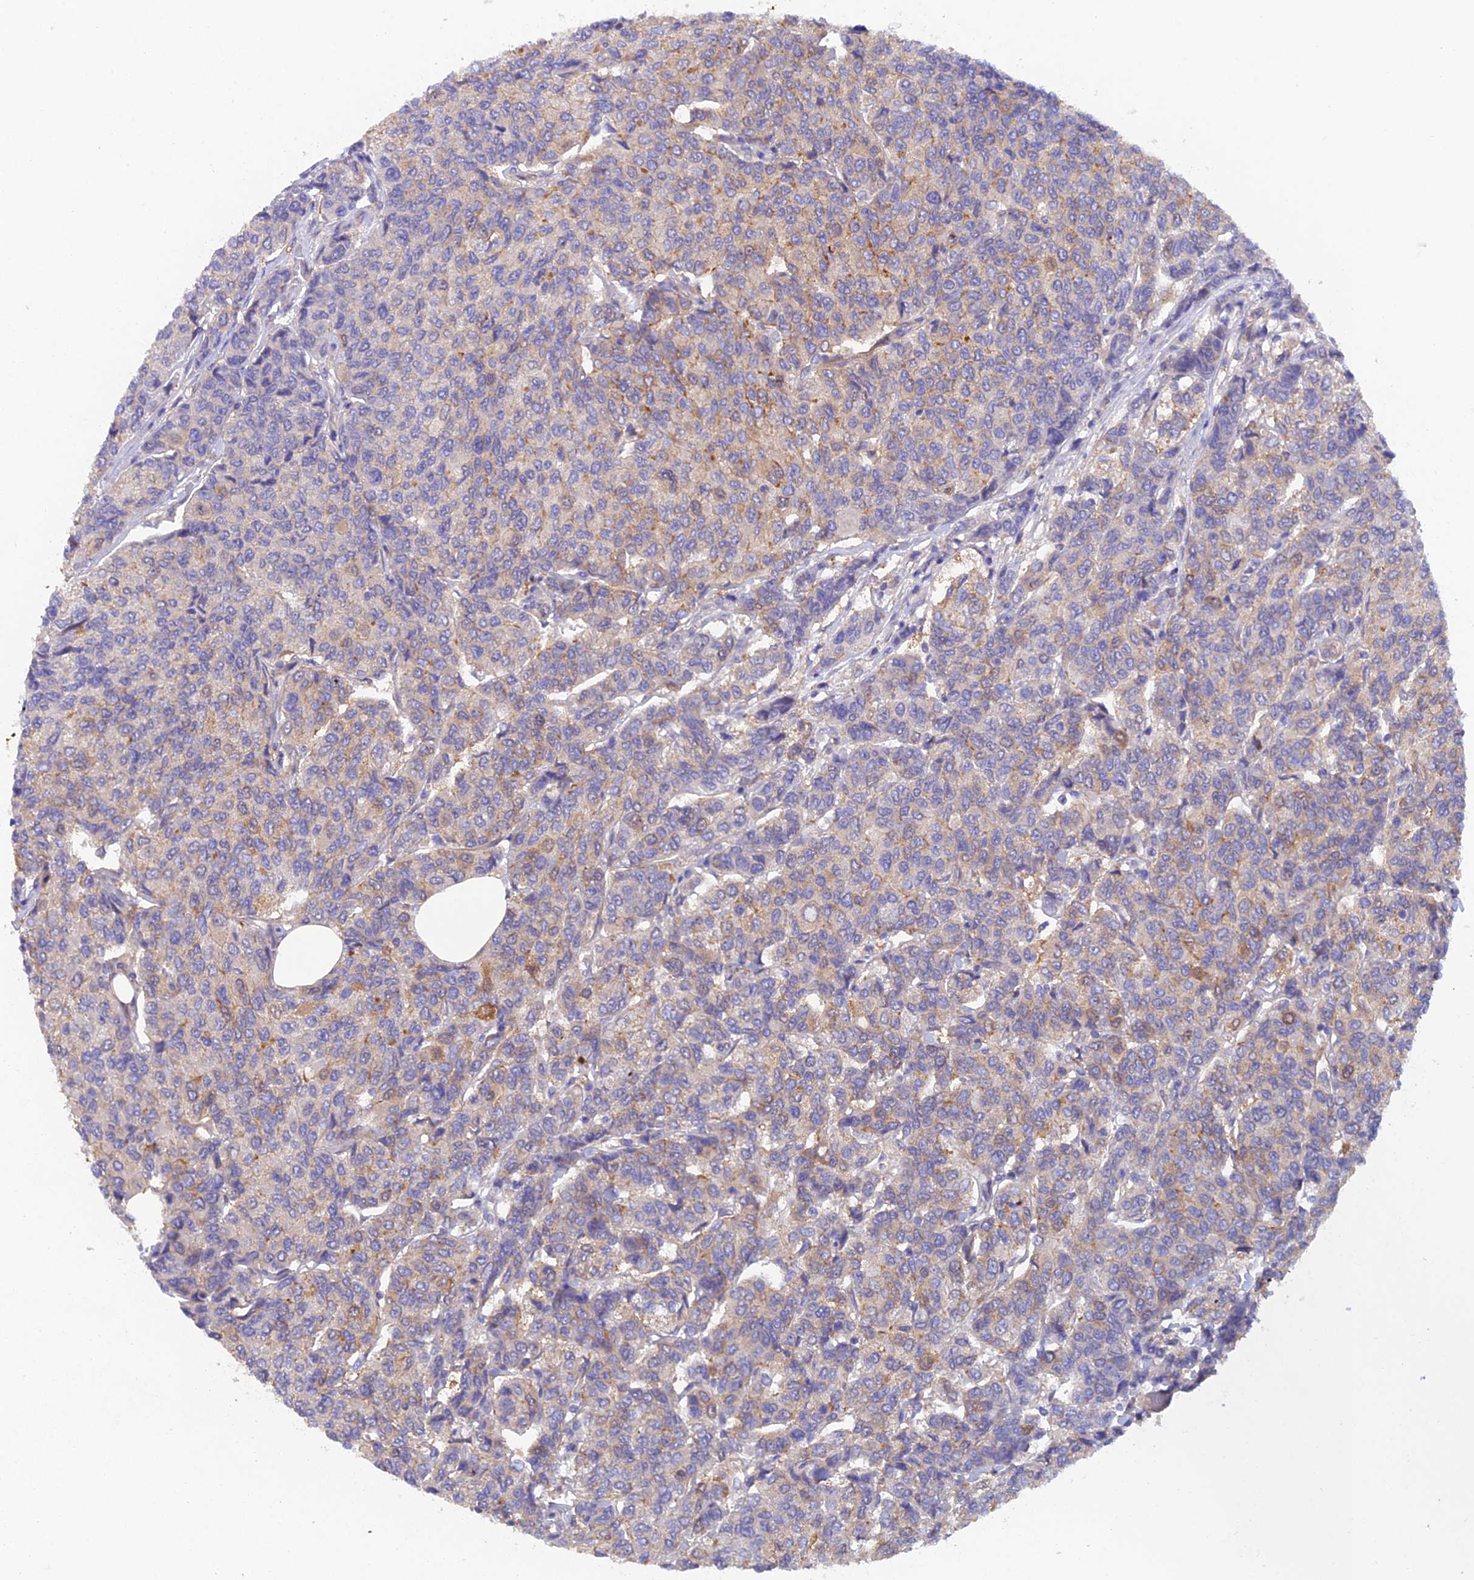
{"staining": {"intensity": "moderate", "quantity": "<25%", "location": "cytoplasmic/membranous"}, "tissue": "breast cancer", "cell_type": "Tumor cells", "image_type": "cancer", "snomed": [{"axis": "morphology", "description": "Duct carcinoma"}, {"axis": "topography", "description": "Breast"}], "caption": "Immunohistochemistry histopathology image of neoplastic tissue: human breast invasive ductal carcinoma stained using immunohistochemistry (IHC) displays low levels of moderate protein expression localized specifically in the cytoplasmic/membranous of tumor cells, appearing as a cytoplasmic/membranous brown color.", "gene": "FZR1", "patient": {"sex": "female", "age": 55}}